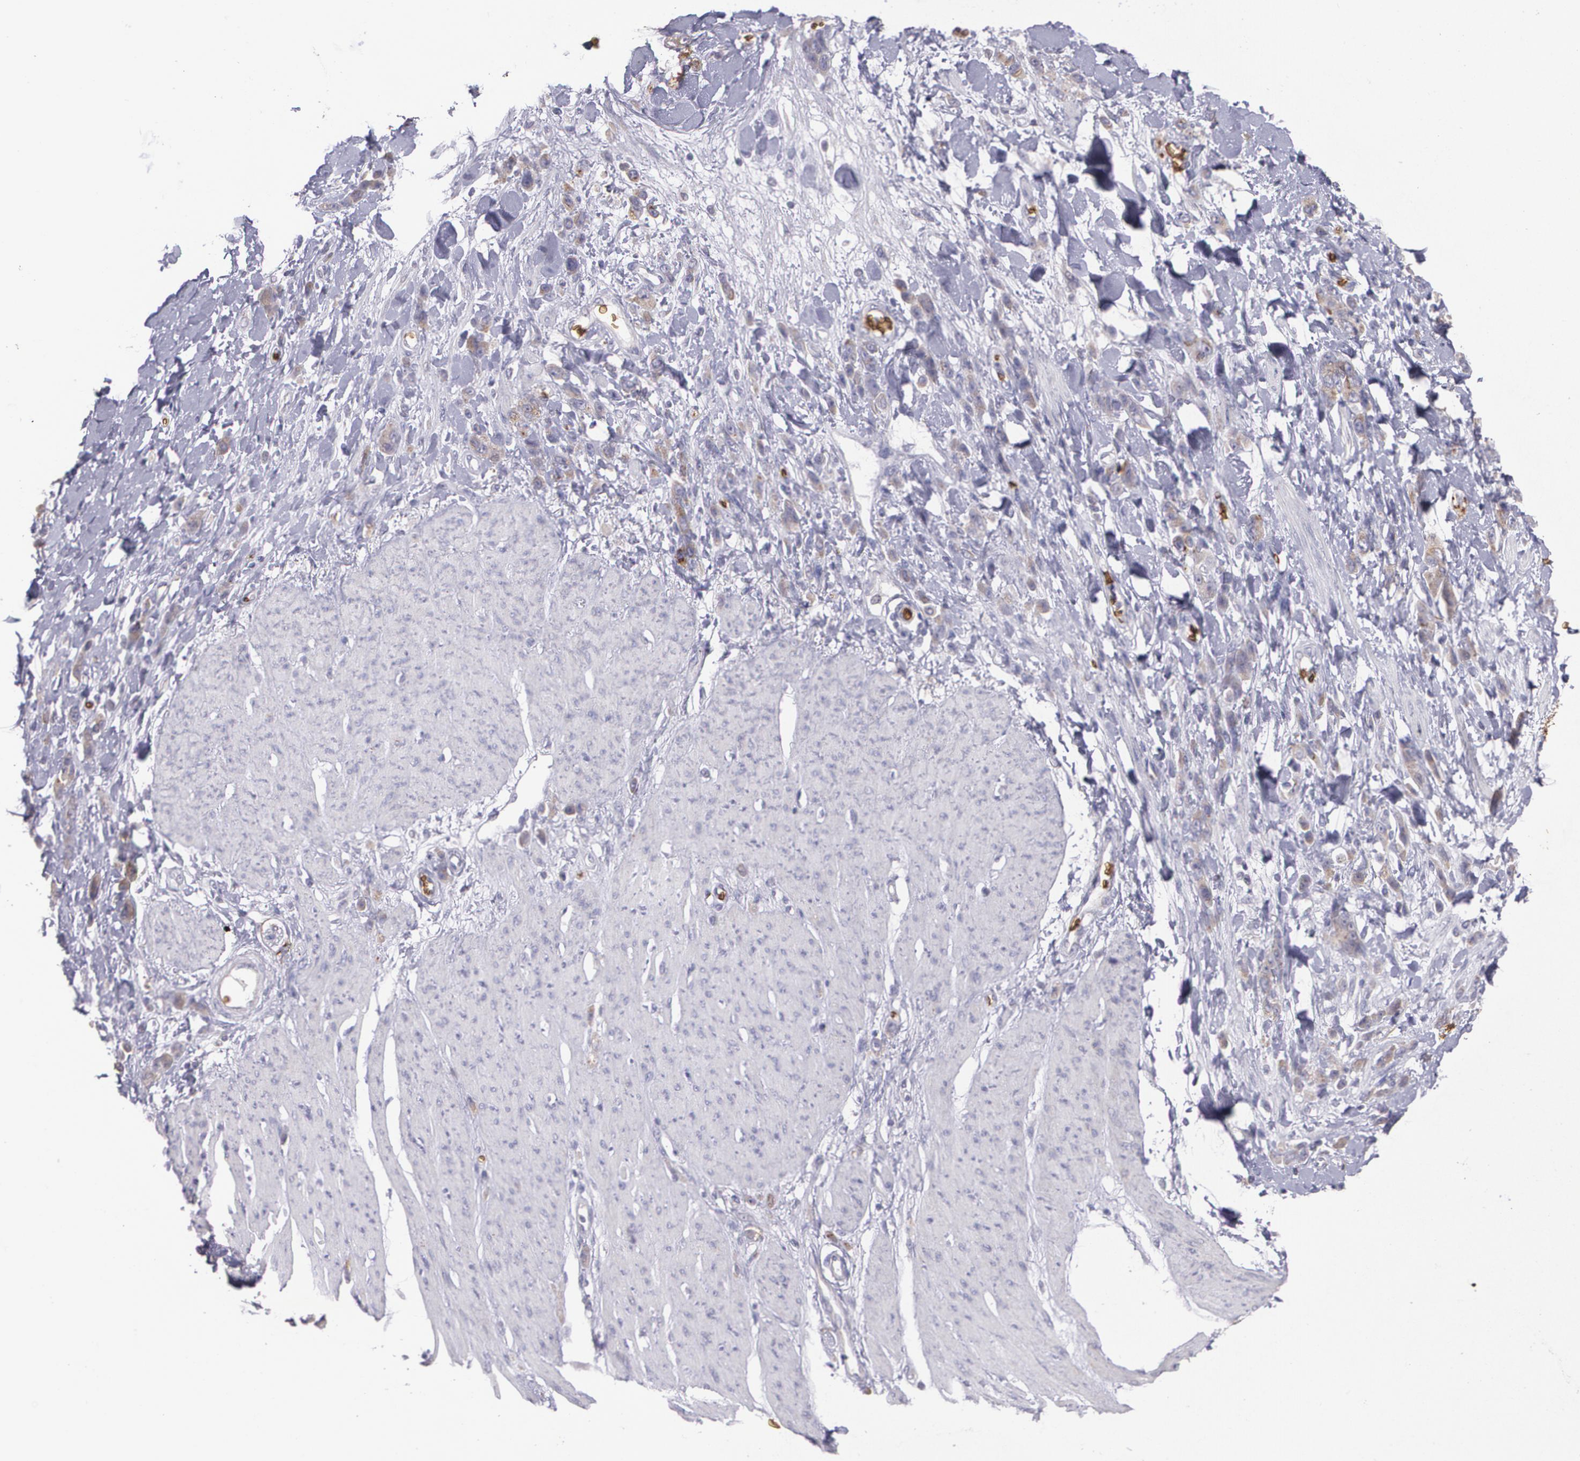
{"staining": {"intensity": "weak", "quantity": ">75%", "location": "cytoplasmic/membranous"}, "tissue": "stomach cancer", "cell_type": "Tumor cells", "image_type": "cancer", "snomed": [{"axis": "morphology", "description": "Normal tissue, NOS"}, {"axis": "morphology", "description": "Adenocarcinoma, NOS"}, {"axis": "topography", "description": "Stomach"}], "caption": "Immunohistochemistry image of stomach cancer stained for a protein (brown), which demonstrates low levels of weak cytoplasmic/membranous staining in approximately >75% of tumor cells.", "gene": "SLC2A1", "patient": {"sex": "male", "age": 82}}